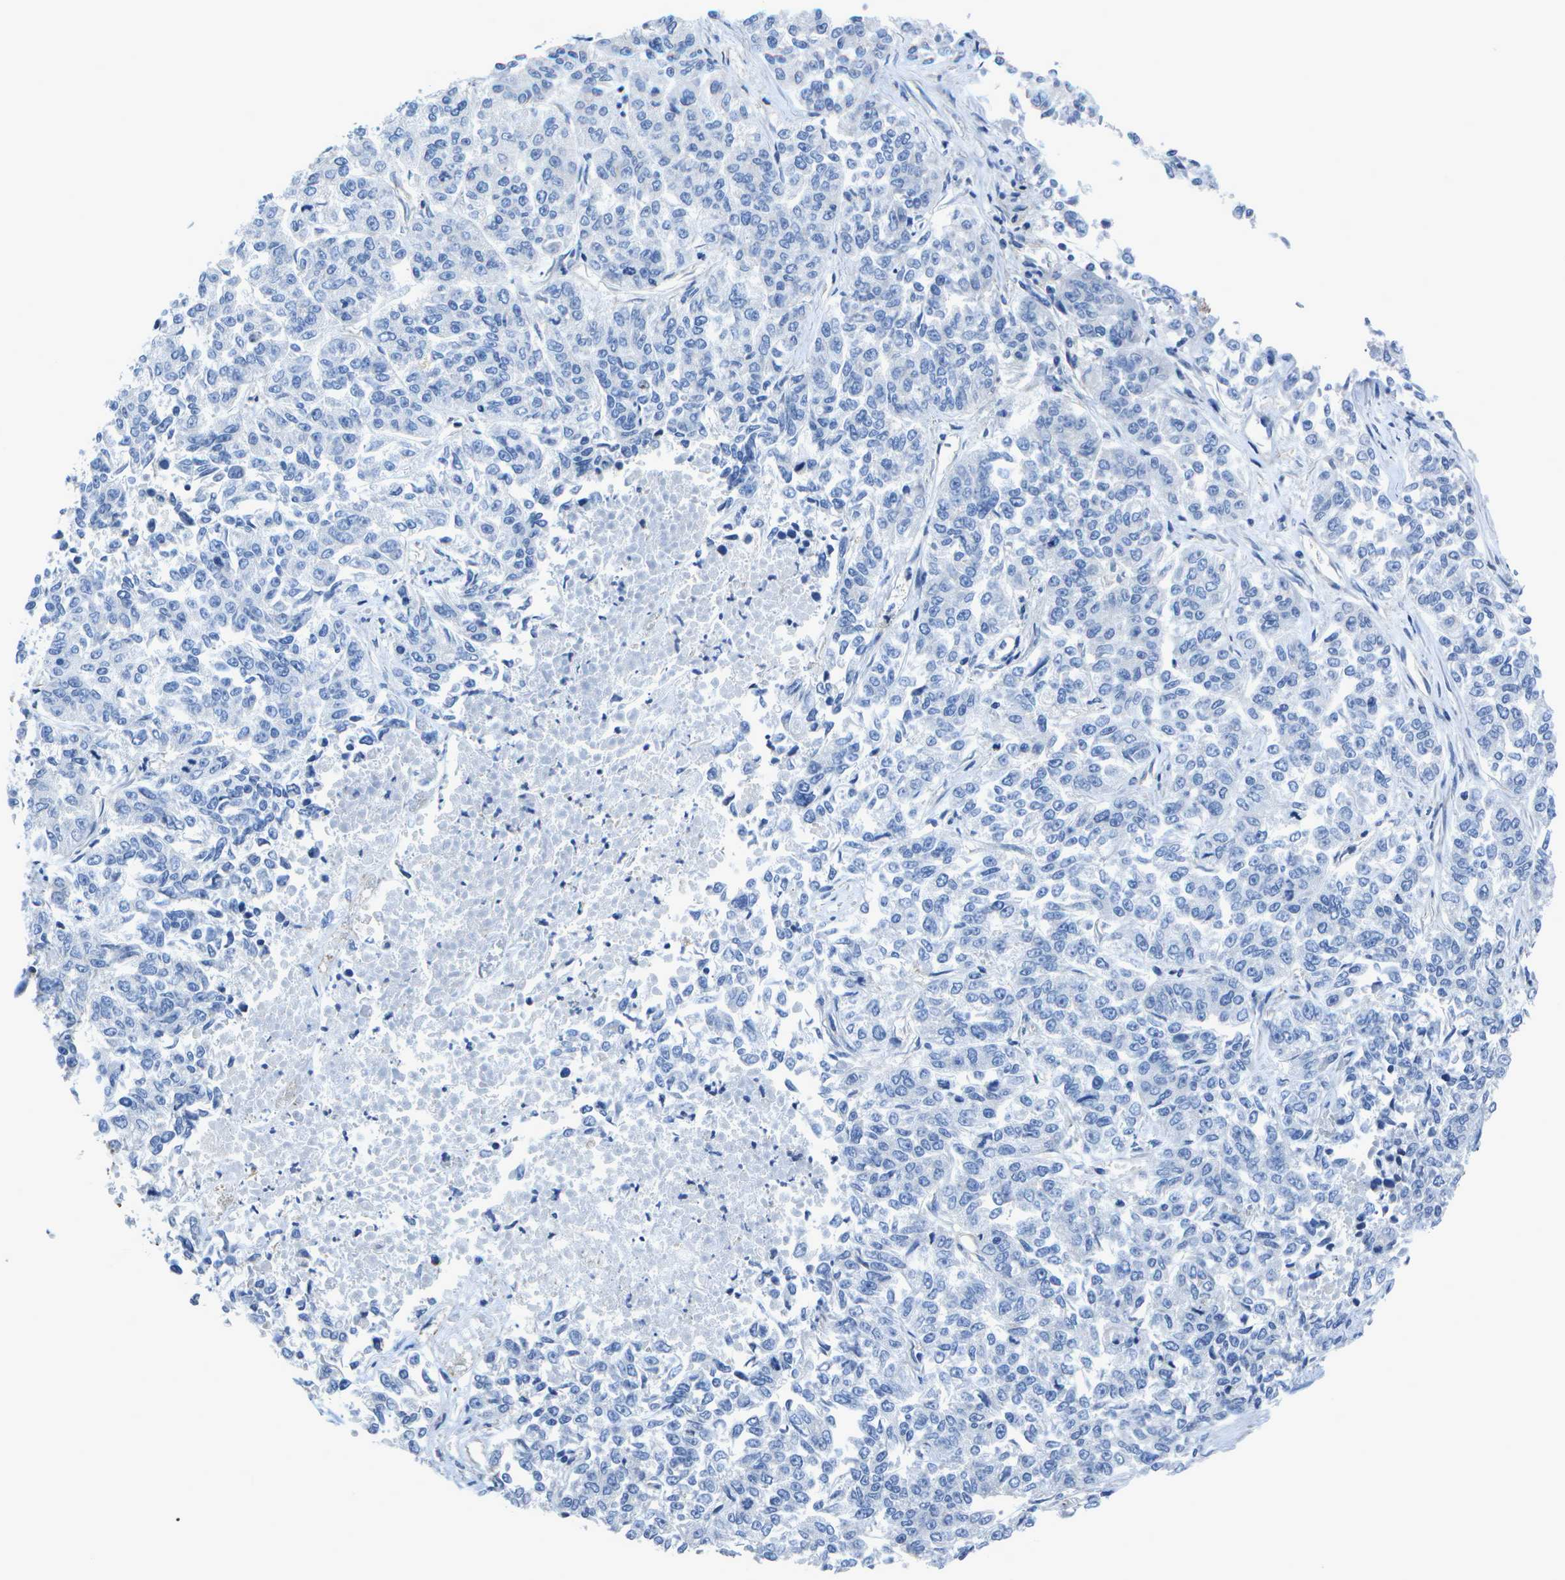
{"staining": {"intensity": "negative", "quantity": "none", "location": "none"}, "tissue": "lung cancer", "cell_type": "Tumor cells", "image_type": "cancer", "snomed": [{"axis": "morphology", "description": "Adenocarcinoma, NOS"}, {"axis": "topography", "description": "Lung"}], "caption": "Tumor cells are negative for protein expression in human lung cancer. (DAB immunohistochemistry with hematoxylin counter stain).", "gene": "DCT", "patient": {"sex": "male", "age": 84}}